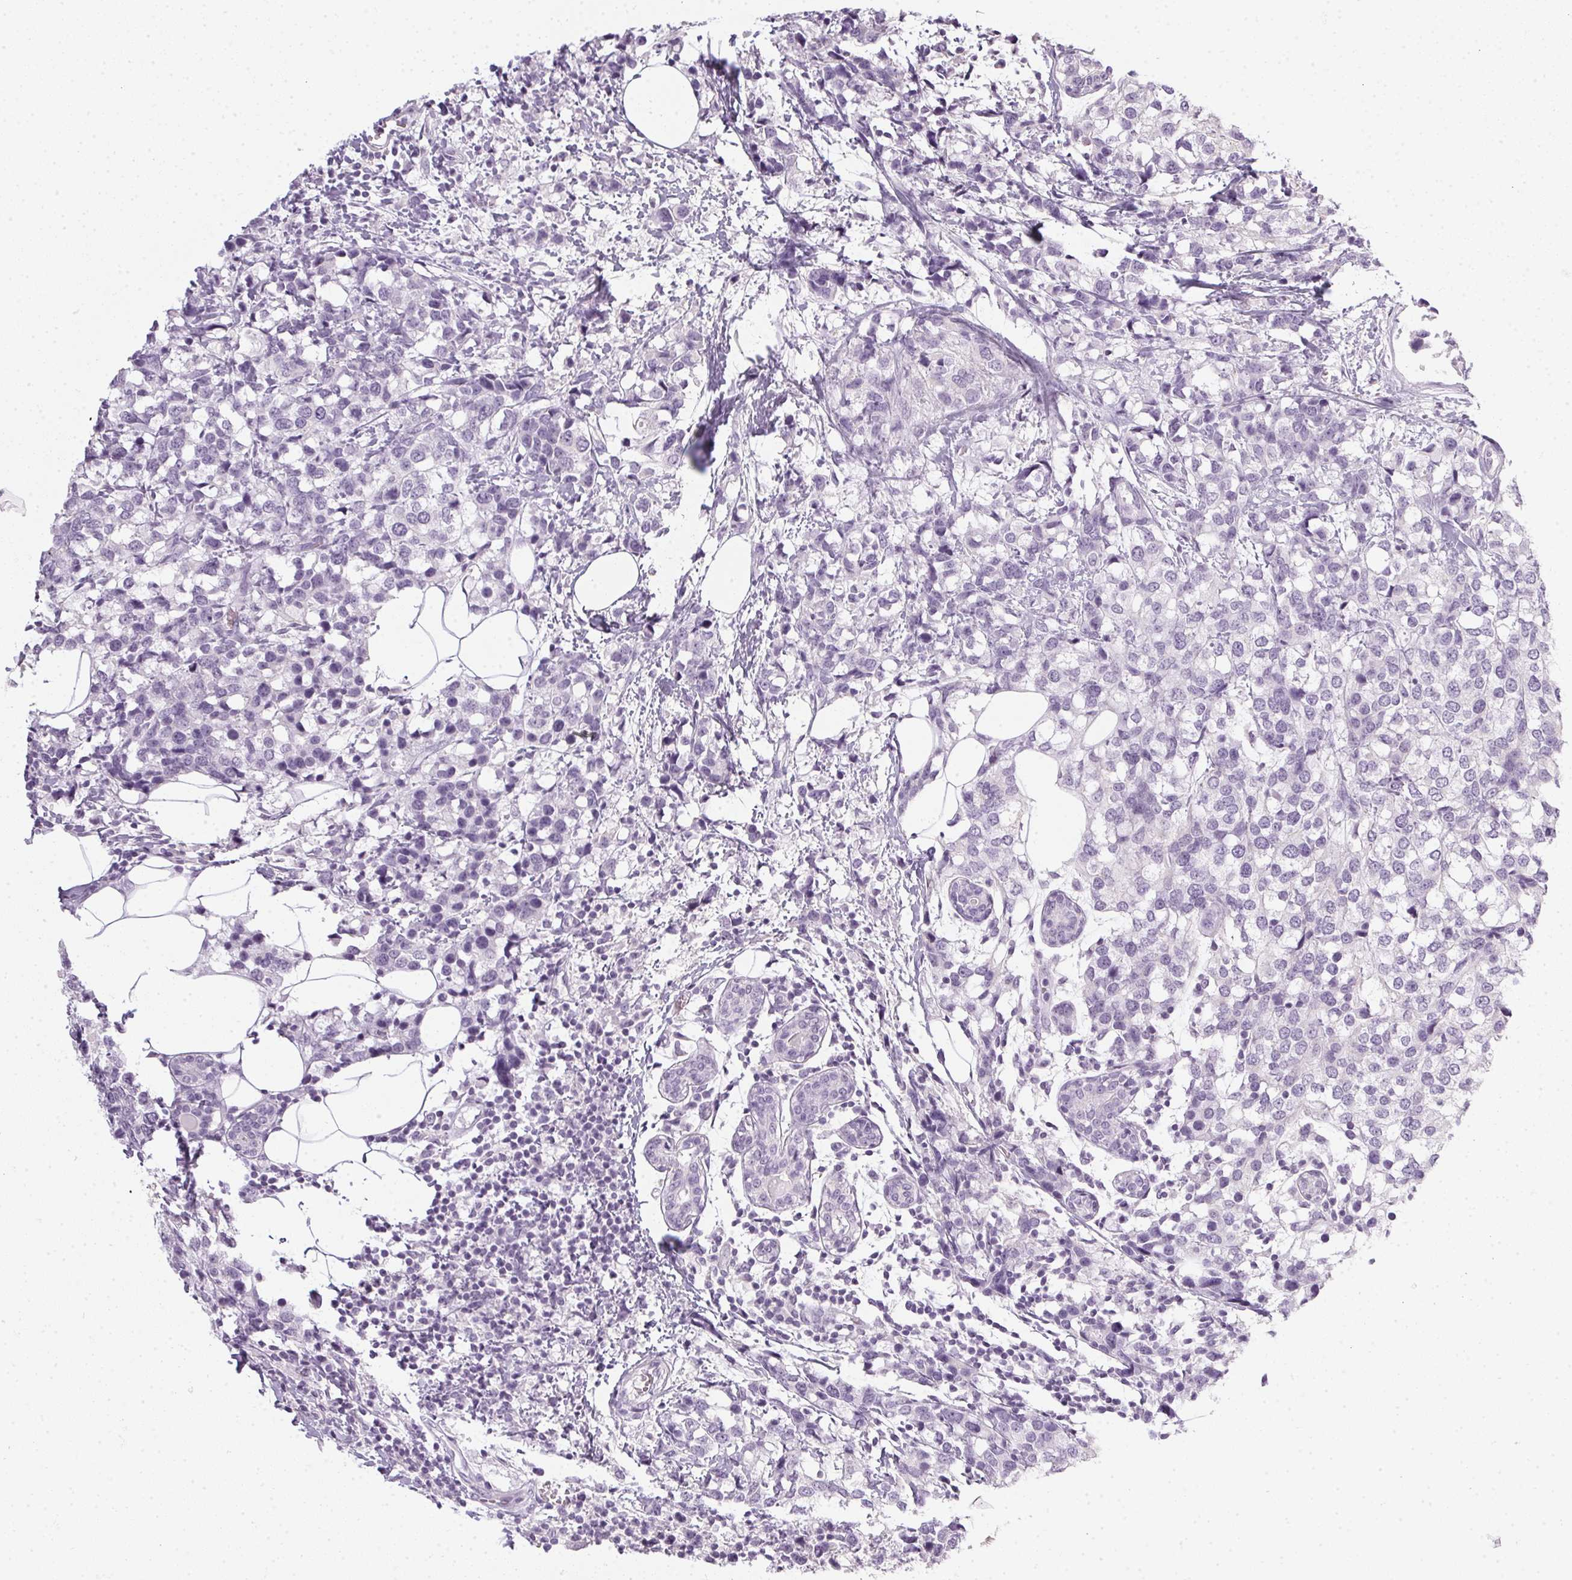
{"staining": {"intensity": "negative", "quantity": "none", "location": "none"}, "tissue": "breast cancer", "cell_type": "Tumor cells", "image_type": "cancer", "snomed": [{"axis": "morphology", "description": "Lobular carcinoma"}, {"axis": "topography", "description": "Breast"}], "caption": "DAB (3,3'-diaminobenzidine) immunohistochemical staining of breast cancer (lobular carcinoma) reveals no significant expression in tumor cells.", "gene": "TMEM72", "patient": {"sex": "female", "age": 59}}